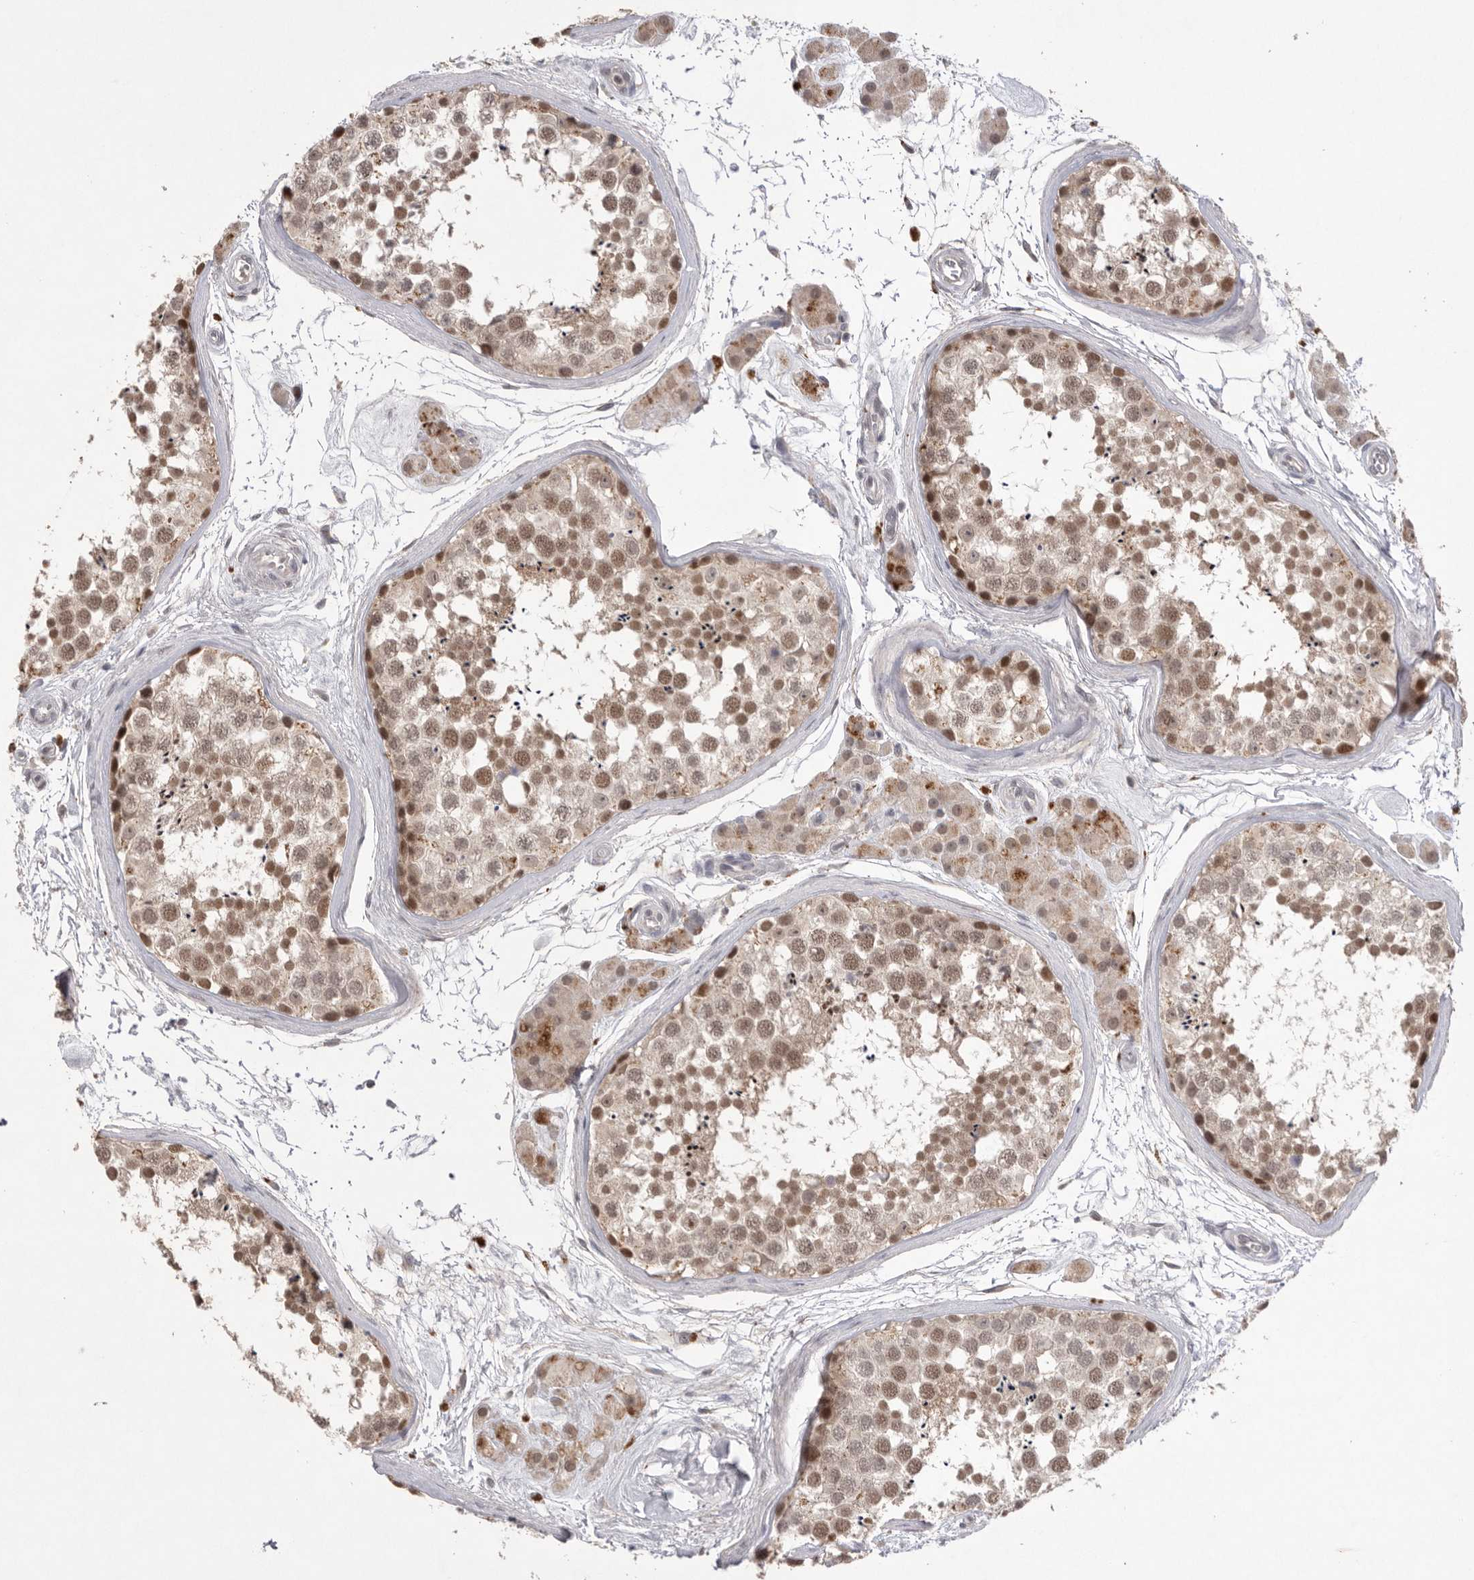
{"staining": {"intensity": "moderate", "quantity": ">75%", "location": "cytoplasmic/membranous,nuclear"}, "tissue": "testis", "cell_type": "Cells in seminiferous ducts", "image_type": "normal", "snomed": [{"axis": "morphology", "description": "Normal tissue, NOS"}, {"axis": "topography", "description": "Testis"}], "caption": "Testis stained for a protein displays moderate cytoplasmic/membranous,nuclear positivity in cells in seminiferous ducts. Immunohistochemistry stains the protein of interest in brown and the nuclei are stained blue.", "gene": "HUS1", "patient": {"sex": "male", "age": 56}}